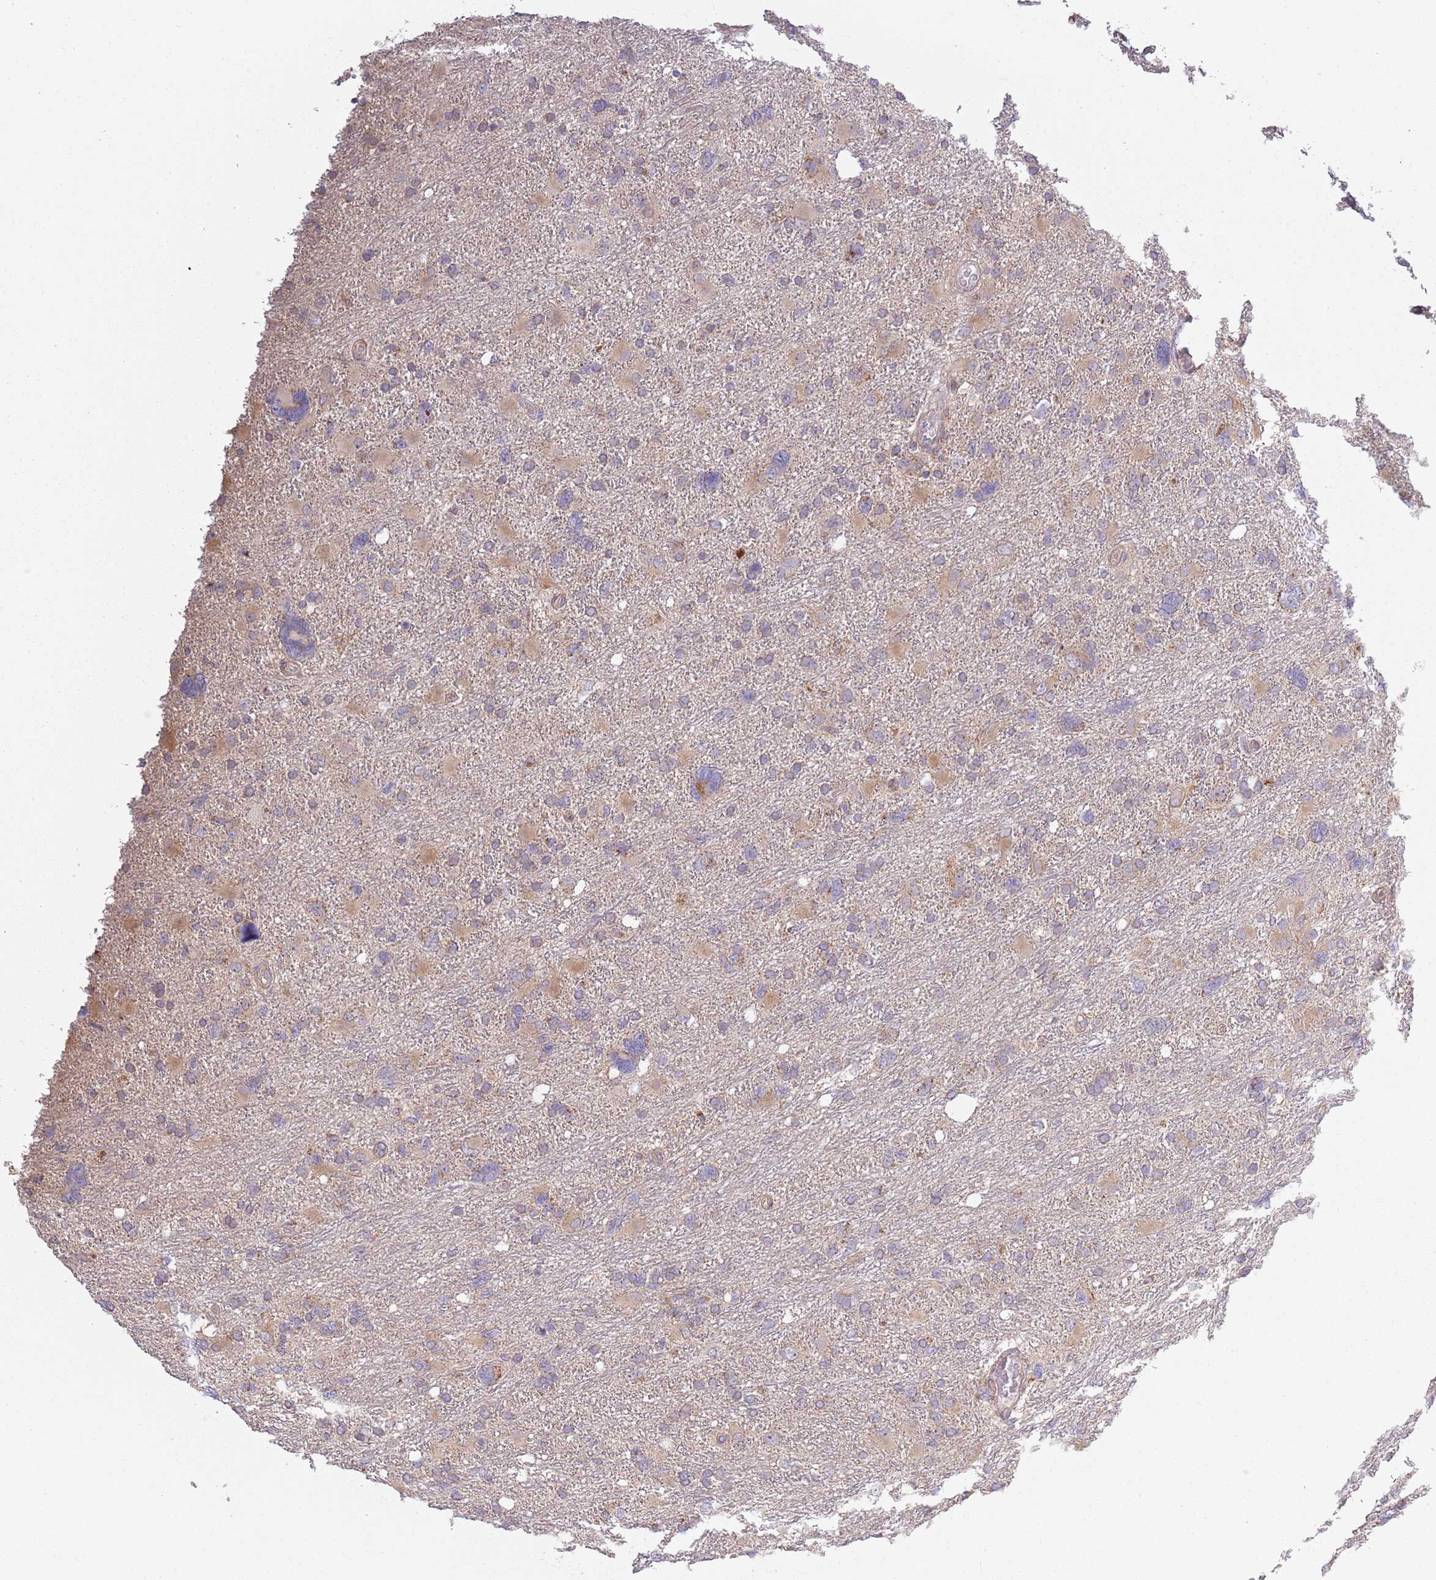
{"staining": {"intensity": "weak", "quantity": "25%-75%", "location": "cytoplasmic/membranous"}, "tissue": "glioma", "cell_type": "Tumor cells", "image_type": "cancer", "snomed": [{"axis": "morphology", "description": "Glioma, malignant, High grade"}, {"axis": "topography", "description": "Brain"}], "caption": "Tumor cells display weak cytoplasmic/membranous expression in about 25%-75% of cells in malignant glioma (high-grade). (DAB (3,3'-diaminobenzidine) IHC with brightfield microscopy, high magnification).", "gene": "COQ5", "patient": {"sex": "male", "age": 61}}